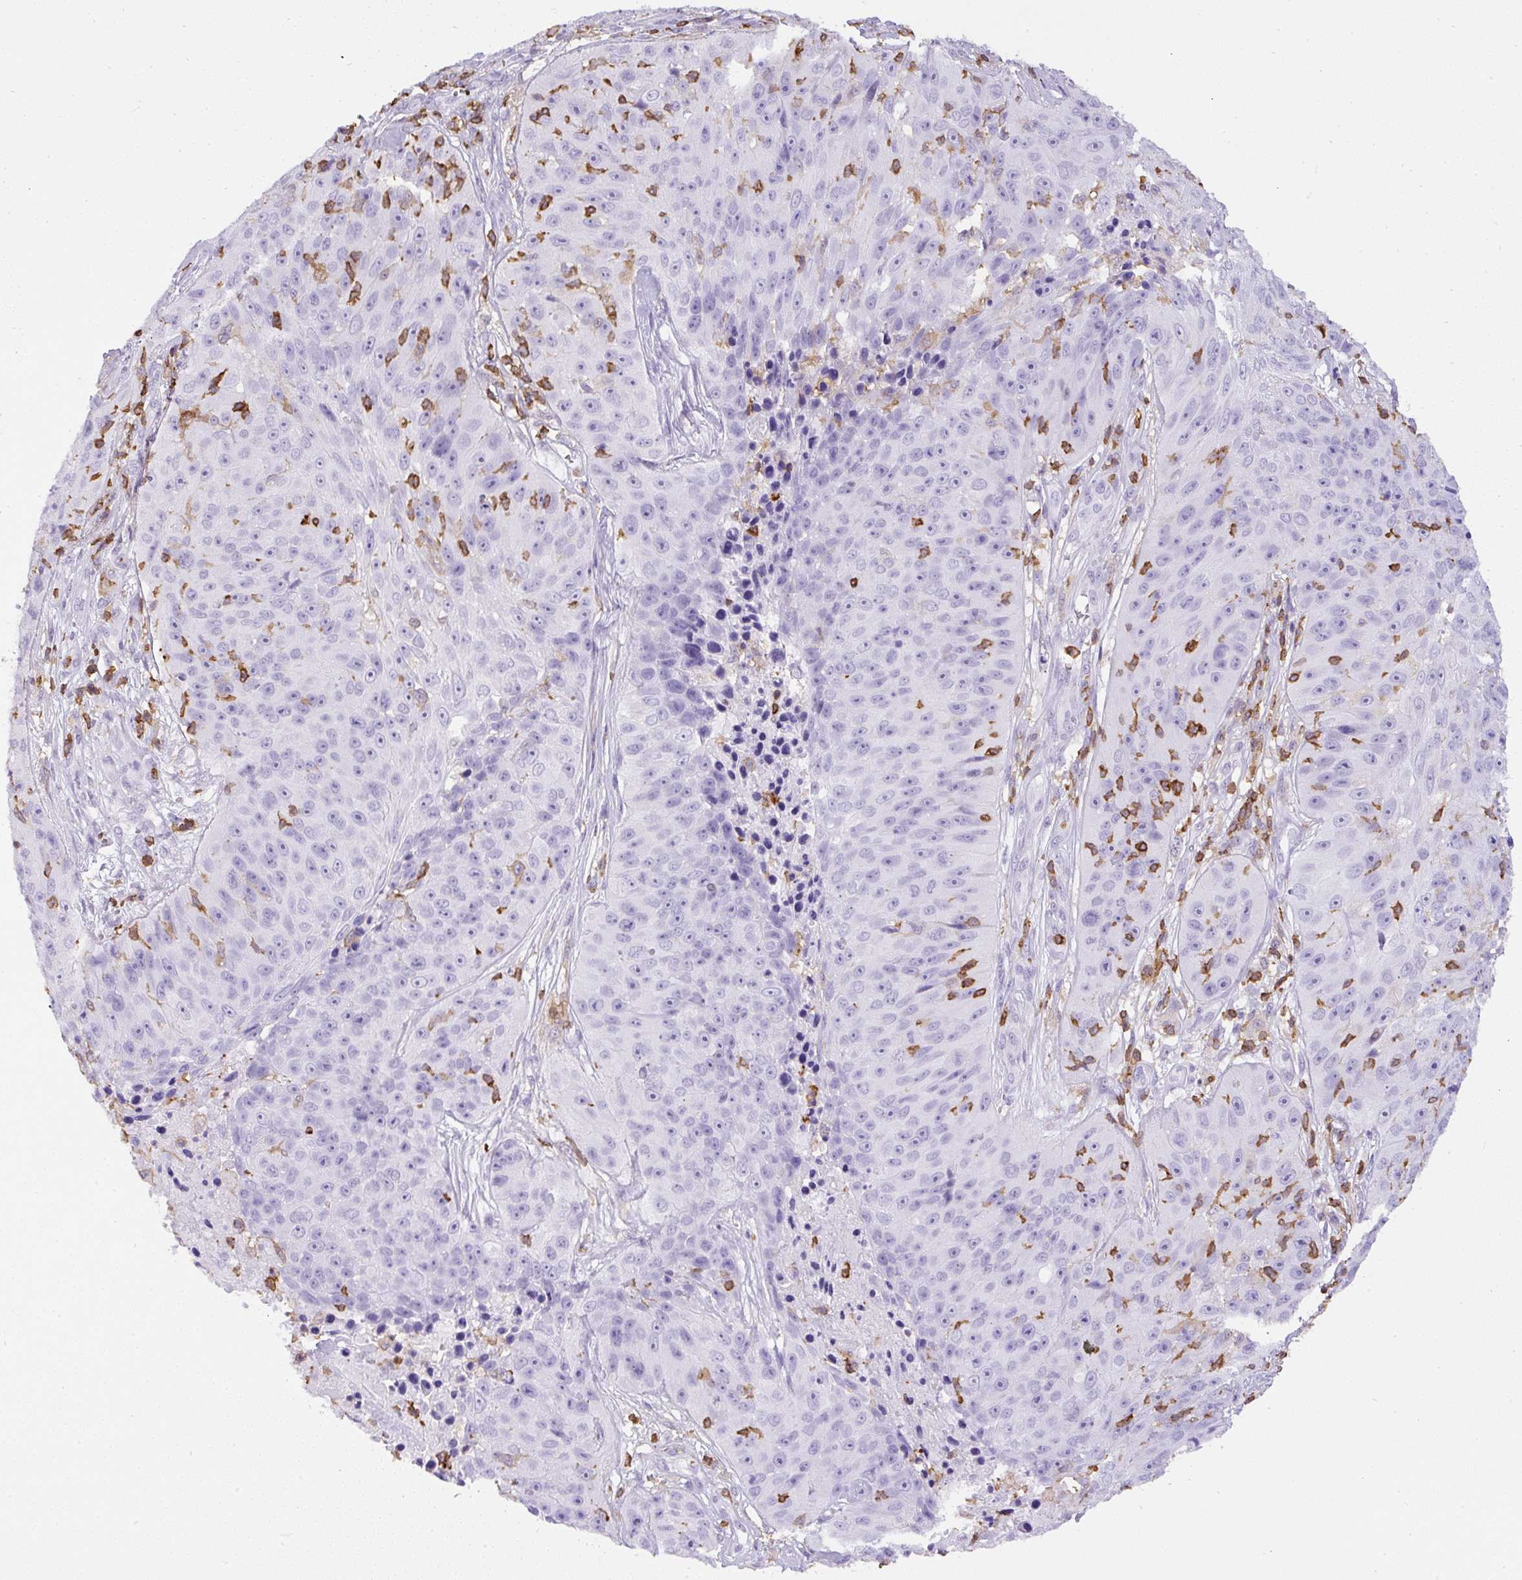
{"staining": {"intensity": "negative", "quantity": "none", "location": "none"}, "tissue": "skin cancer", "cell_type": "Tumor cells", "image_type": "cancer", "snomed": [{"axis": "morphology", "description": "Squamous cell carcinoma, NOS"}, {"axis": "topography", "description": "Skin"}], "caption": "Tumor cells show no significant protein expression in squamous cell carcinoma (skin).", "gene": "FAM228B", "patient": {"sex": "female", "age": 87}}